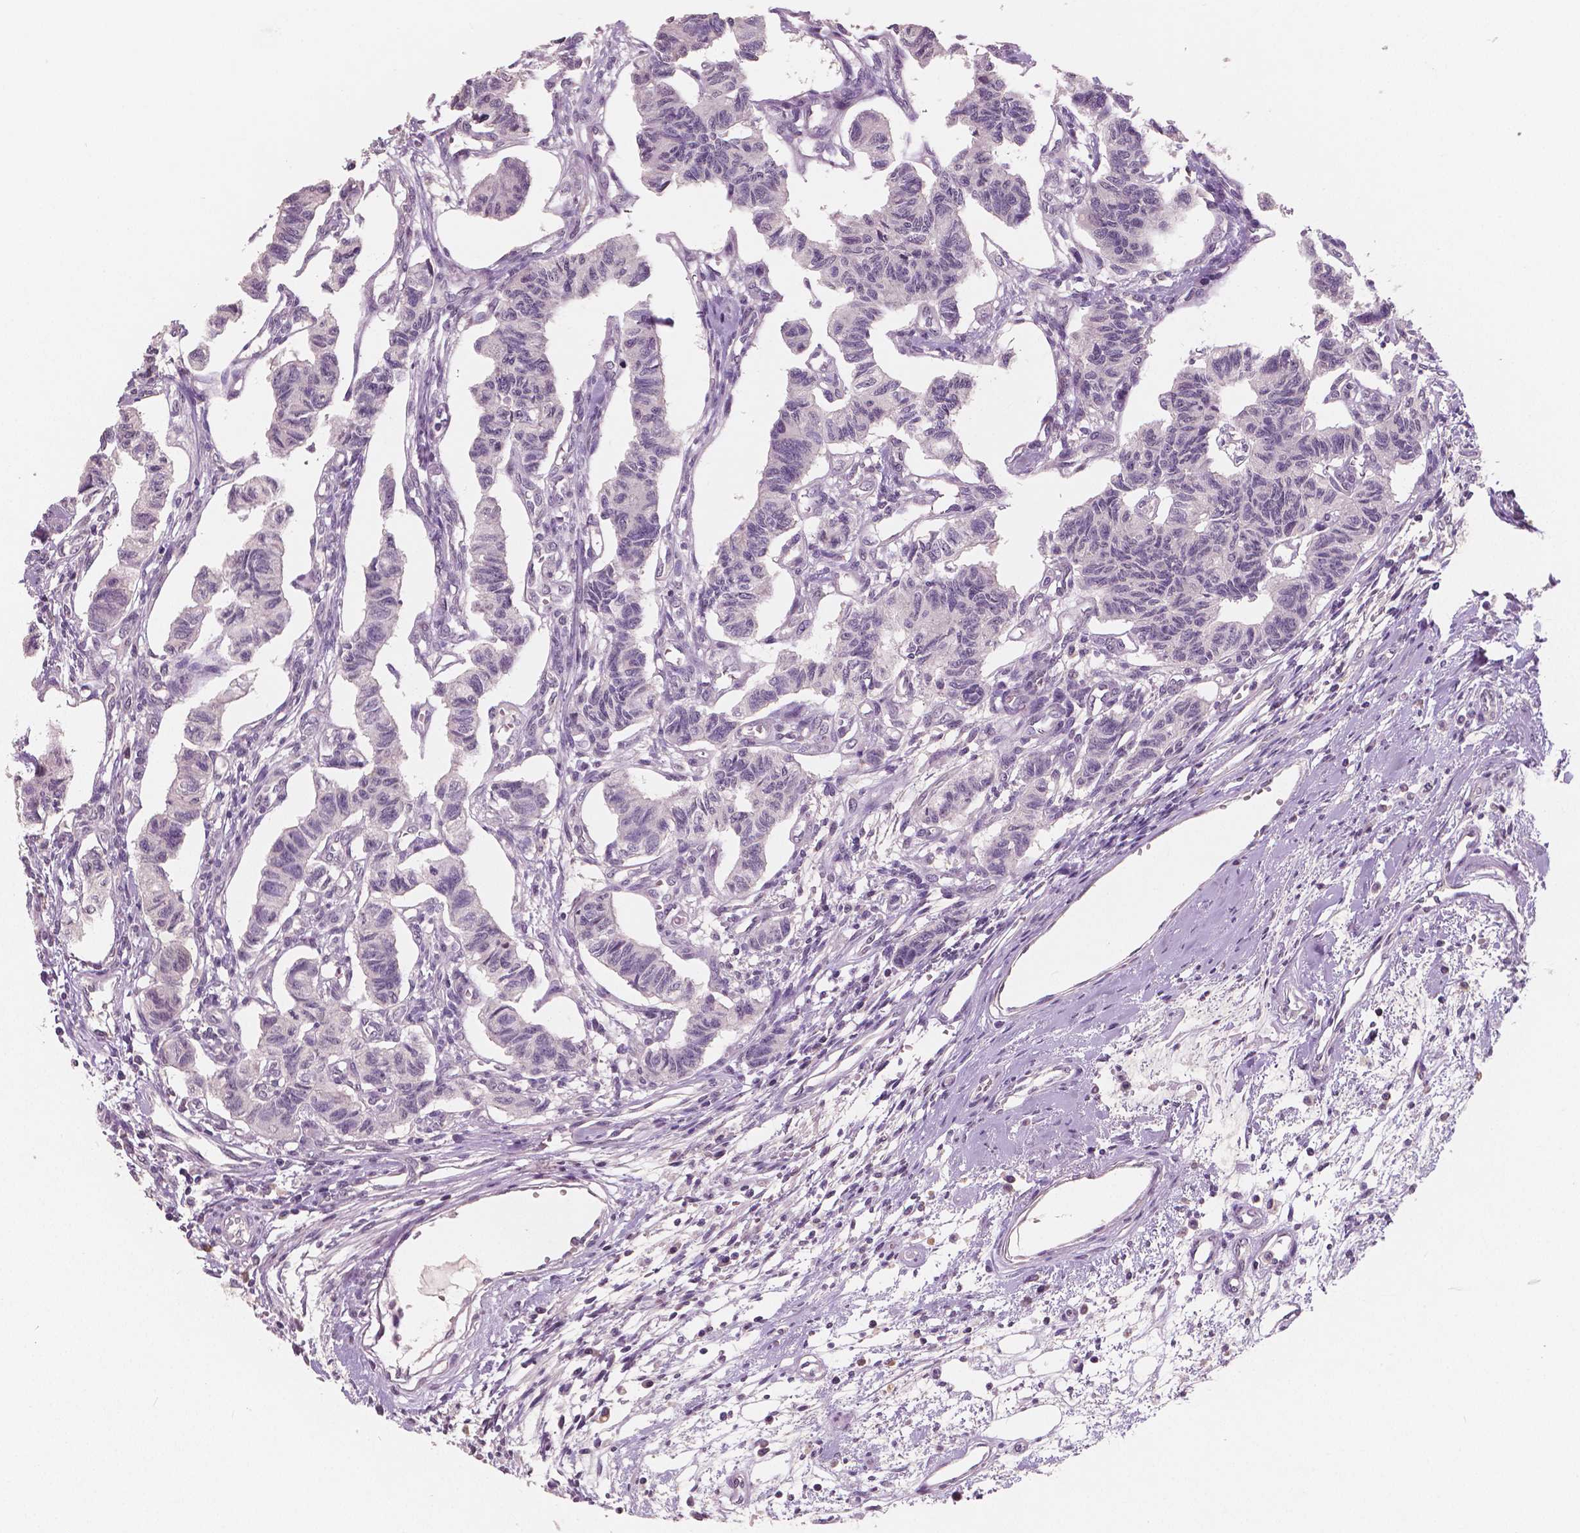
{"staining": {"intensity": "negative", "quantity": "none", "location": "none"}, "tissue": "carcinoid", "cell_type": "Tumor cells", "image_type": "cancer", "snomed": [{"axis": "morphology", "description": "Carcinoid, malignant, NOS"}, {"axis": "topography", "description": "Kidney"}], "caption": "Tumor cells are negative for protein expression in human carcinoid. (DAB (3,3'-diaminobenzidine) immunohistochemistry (IHC) visualized using brightfield microscopy, high magnification).", "gene": "RNASE7", "patient": {"sex": "female", "age": 41}}